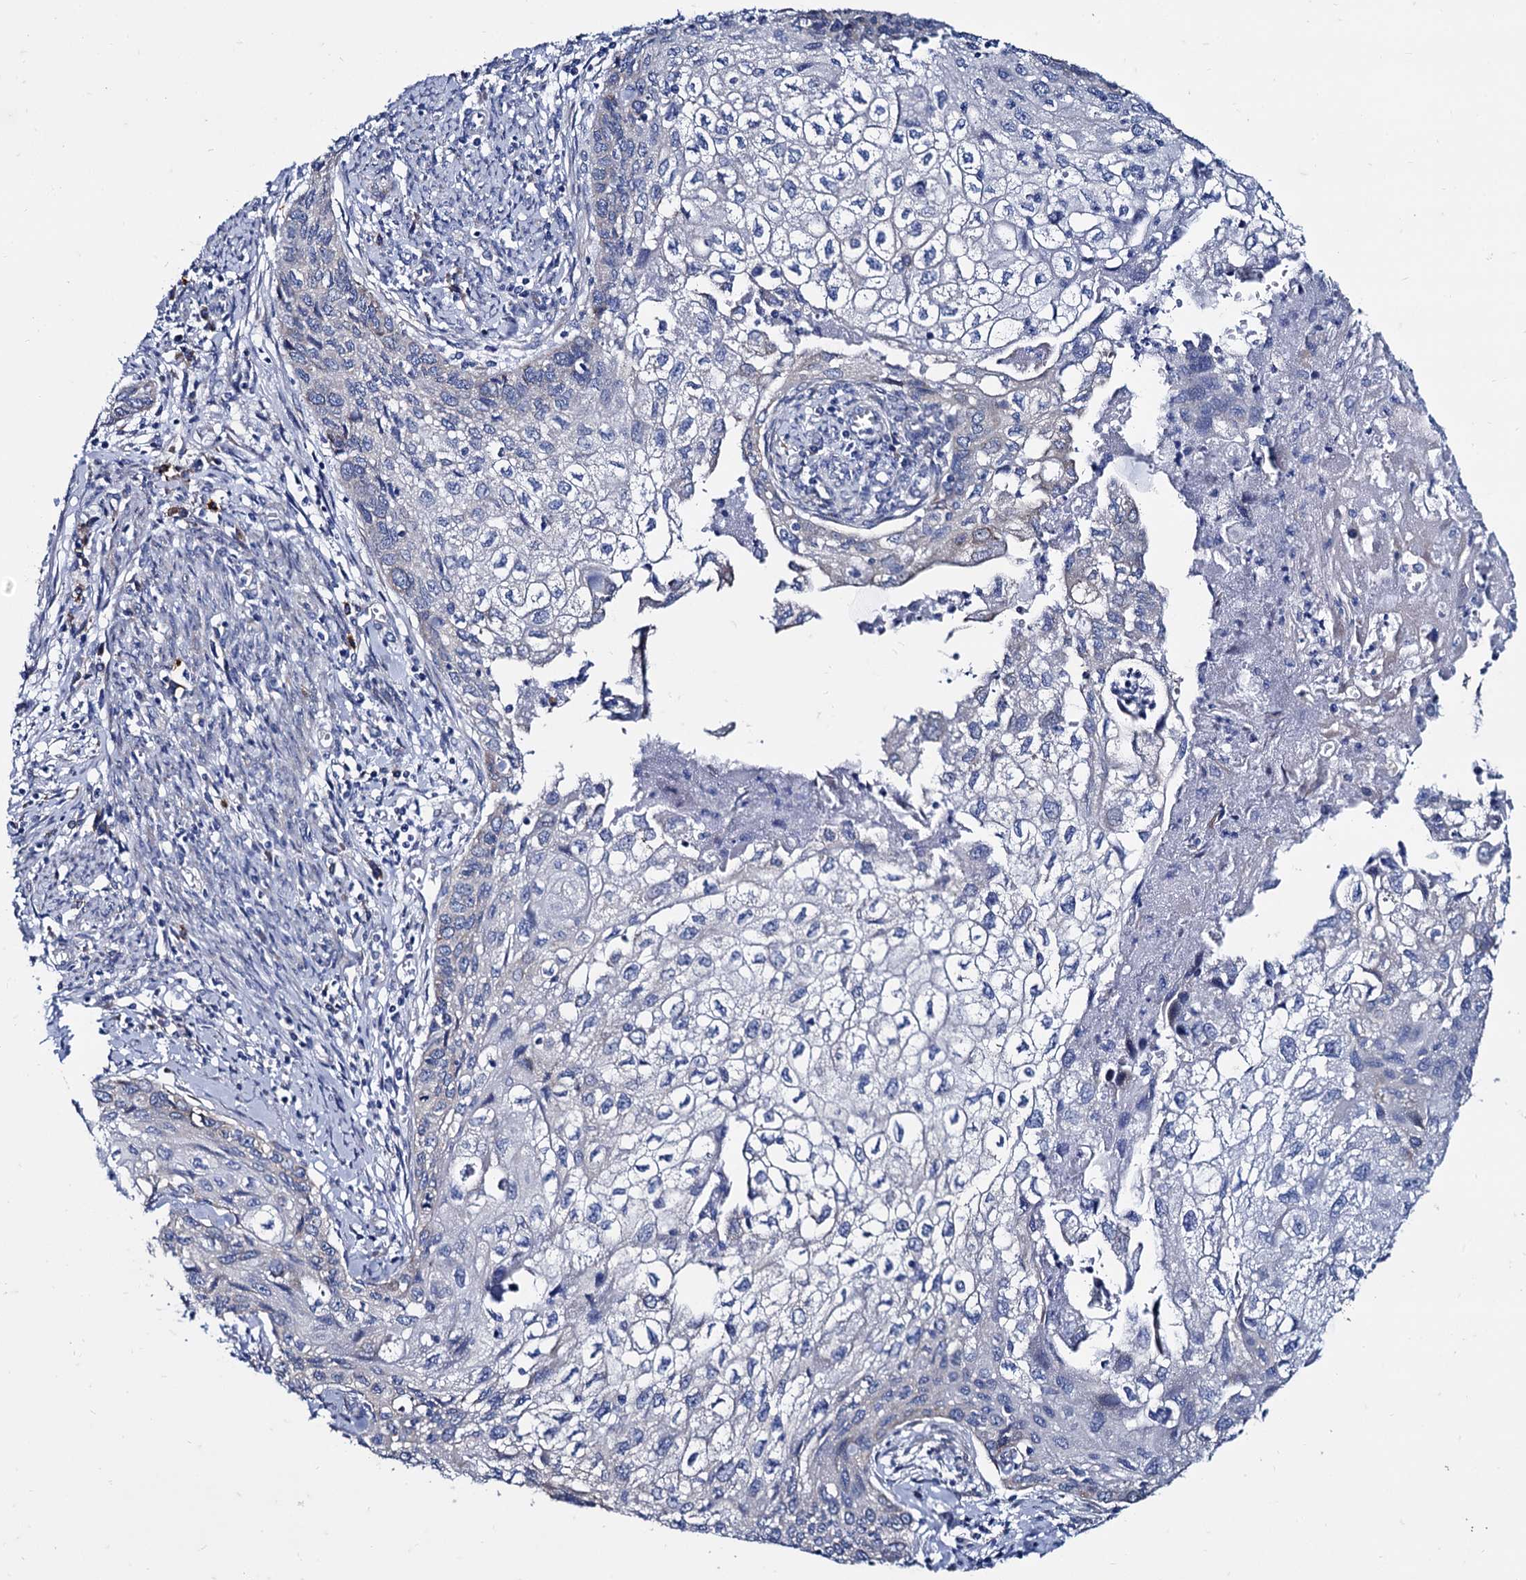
{"staining": {"intensity": "negative", "quantity": "none", "location": "none"}, "tissue": "cervical cancer", "cell_type": "Tumor cells", "image_type": "cancer", "snomed": [{"axis": "morphology", "description": "Squamous cell carcinoma, NOS"}, {"axis": "topography", "description": "Cervix"}], "caption": "Cervical squamous cell carcinoma was stained to show a protein in brown. There is no significant staining in tumor cells.", "gene": "FOXR2", "patient": {"sex": "female", "age": 63}}